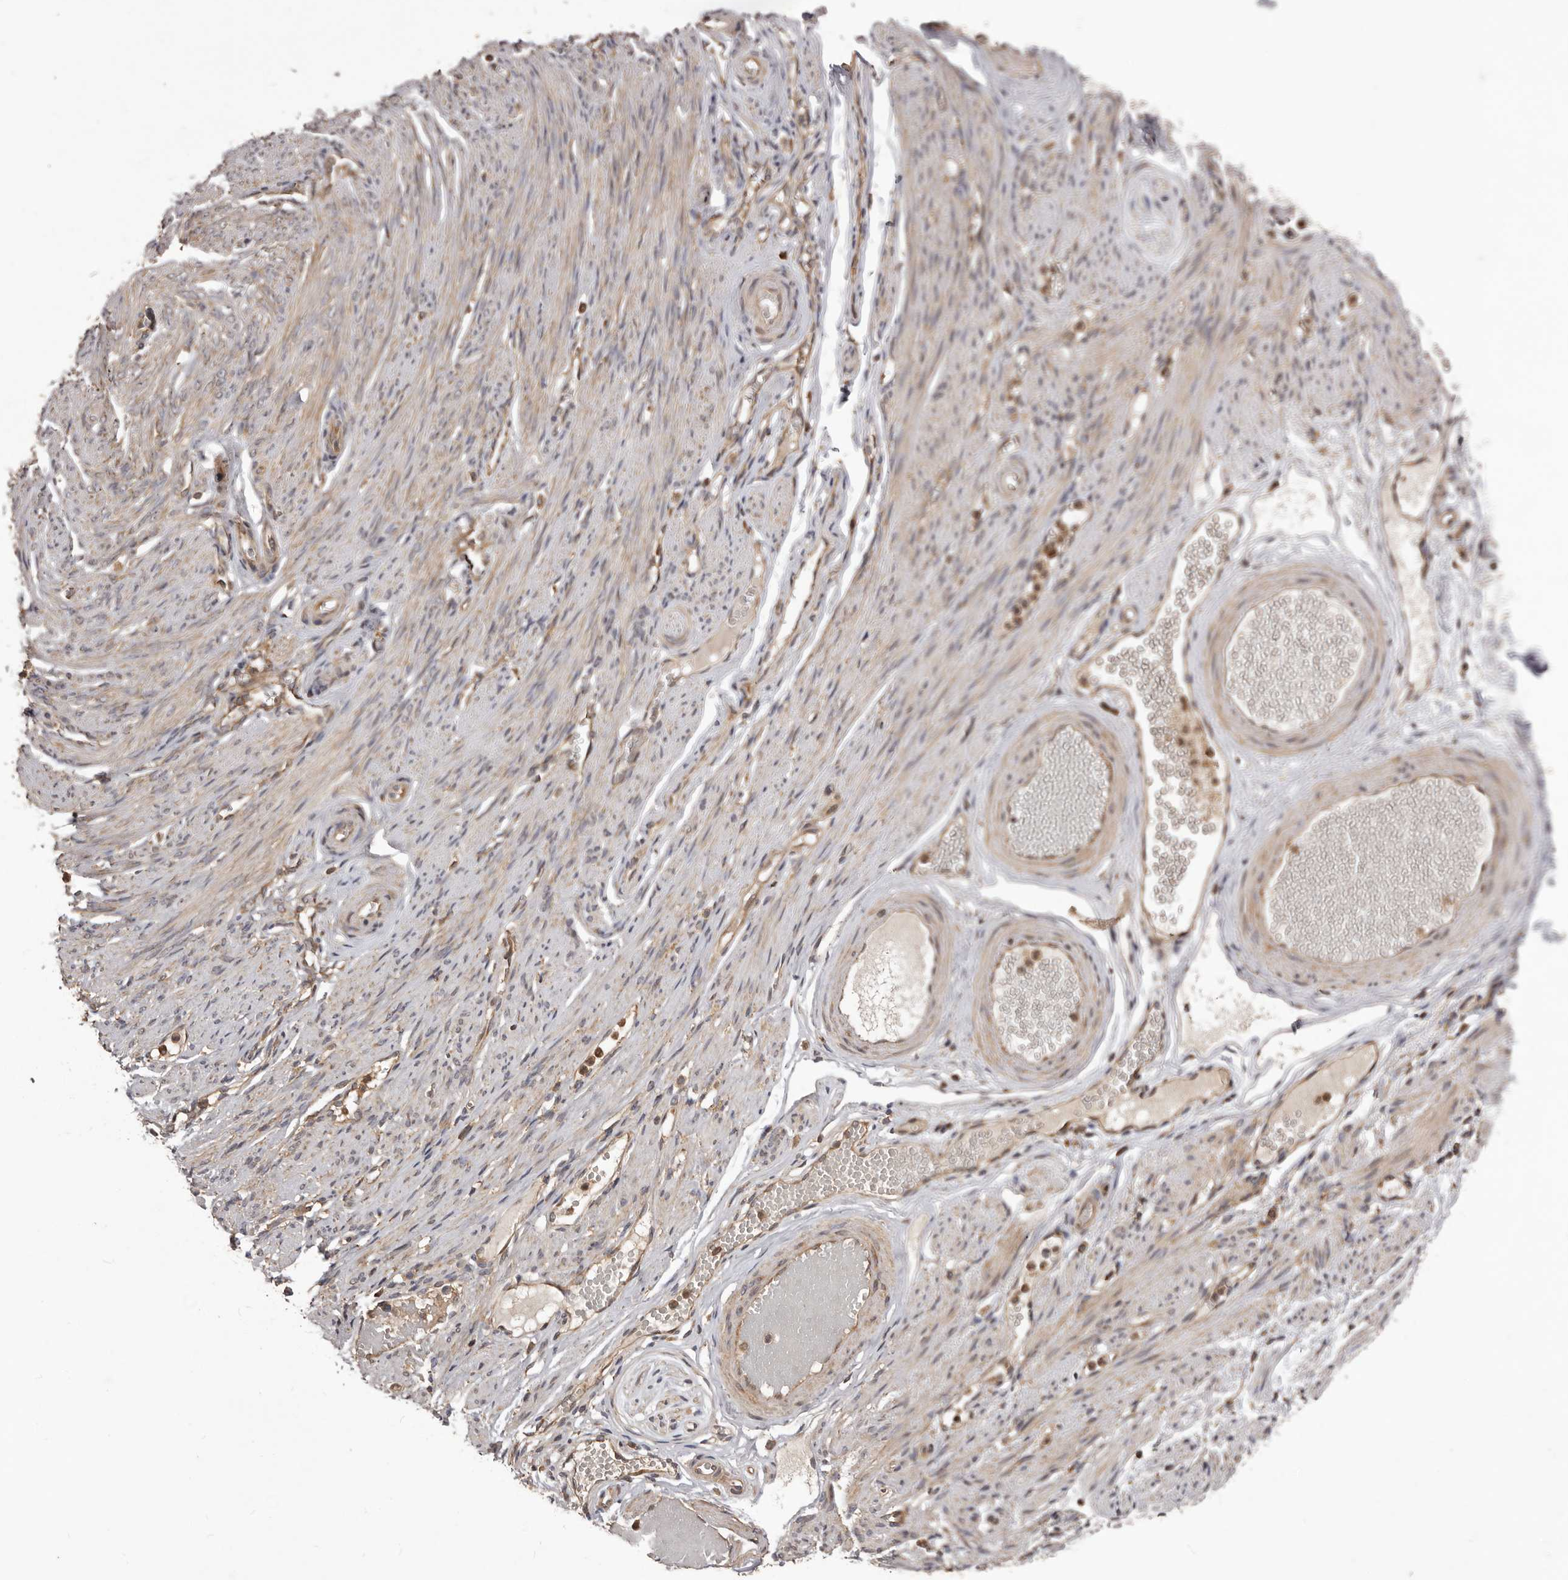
{"staining": {"intensity": "moderate", "quantity": ">75%", "location": "cytoplasmic/membranous"}, "tissue": "adipose tissue", "cell_type": "Adipocytes", "image_type": "normal", "snomed": [{"axis": "morphology", "description": "Normal tissue, NOS"}, {"axis": "topography", "description": "Smooth muscle"}, {"axis": "topography", "description": "Peripheral nerve tissue"}], "caption": "The immunohistochemical stain shows moderate cytoplasmic/membranous expression in adipocytes of unremarkable adipose tissue.", "gene": "HBS1L", "patient": {"sex": "female", "age": 39}}